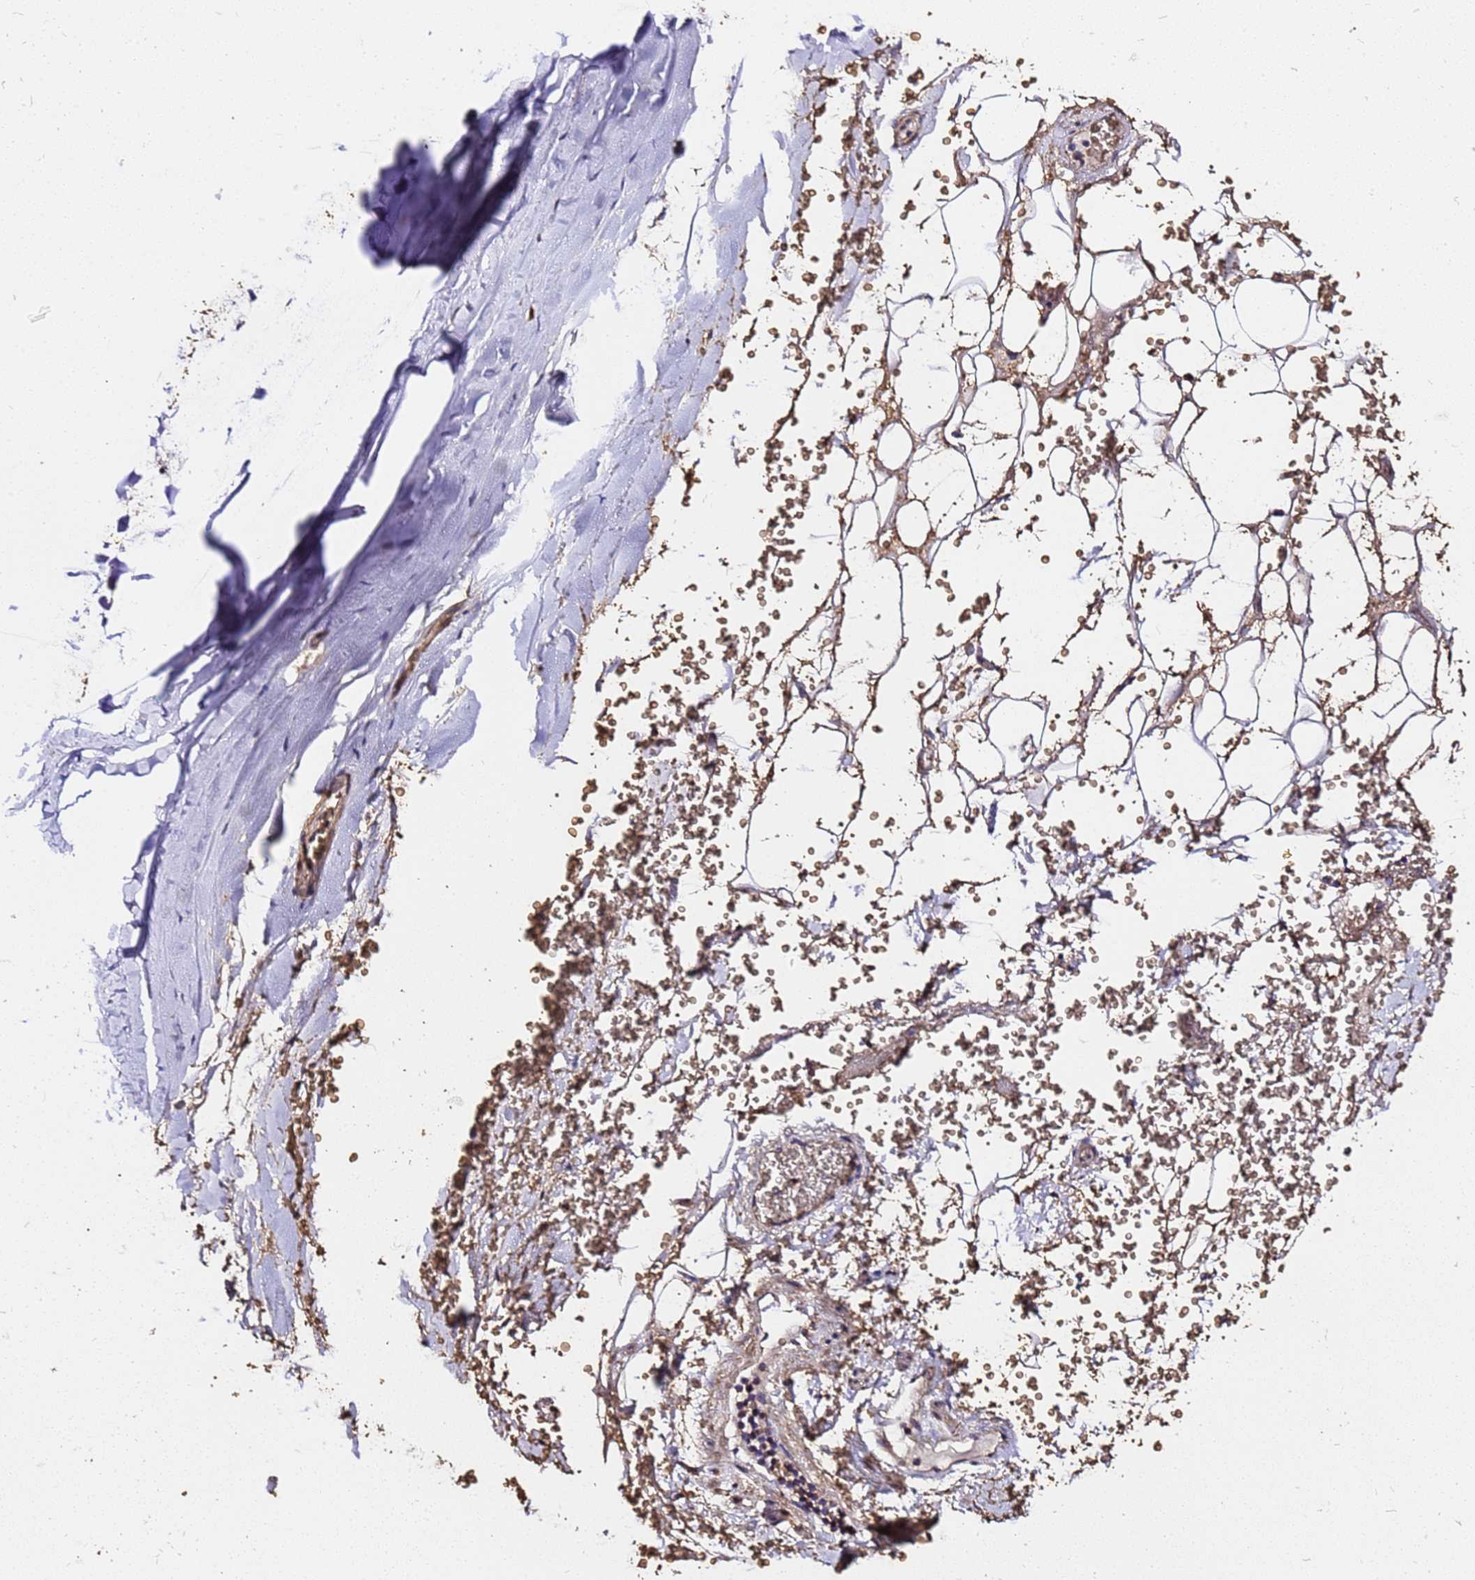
{"staining": {"intensity": "weak", "quantity": ">75%", "location": "cytoplasmic/membranous"}, "tissue": "adipose tissue", "cell_type": "Adipocytes", "image_type": "normal", "snomed": [{"axis": "morphology", "description": "Normal tissue, NOS"}, {"axis": "topography", "description": "Cartilage tissue"}], "caption": "Immunohistochemical staining of benign human adipose tissue displays low levels of weak cytoplasmic/membranous staining in approximately >75% of adipocytes.", "gene": "LRRIQ1", "patient": {"sex": "female", "age": 63}}